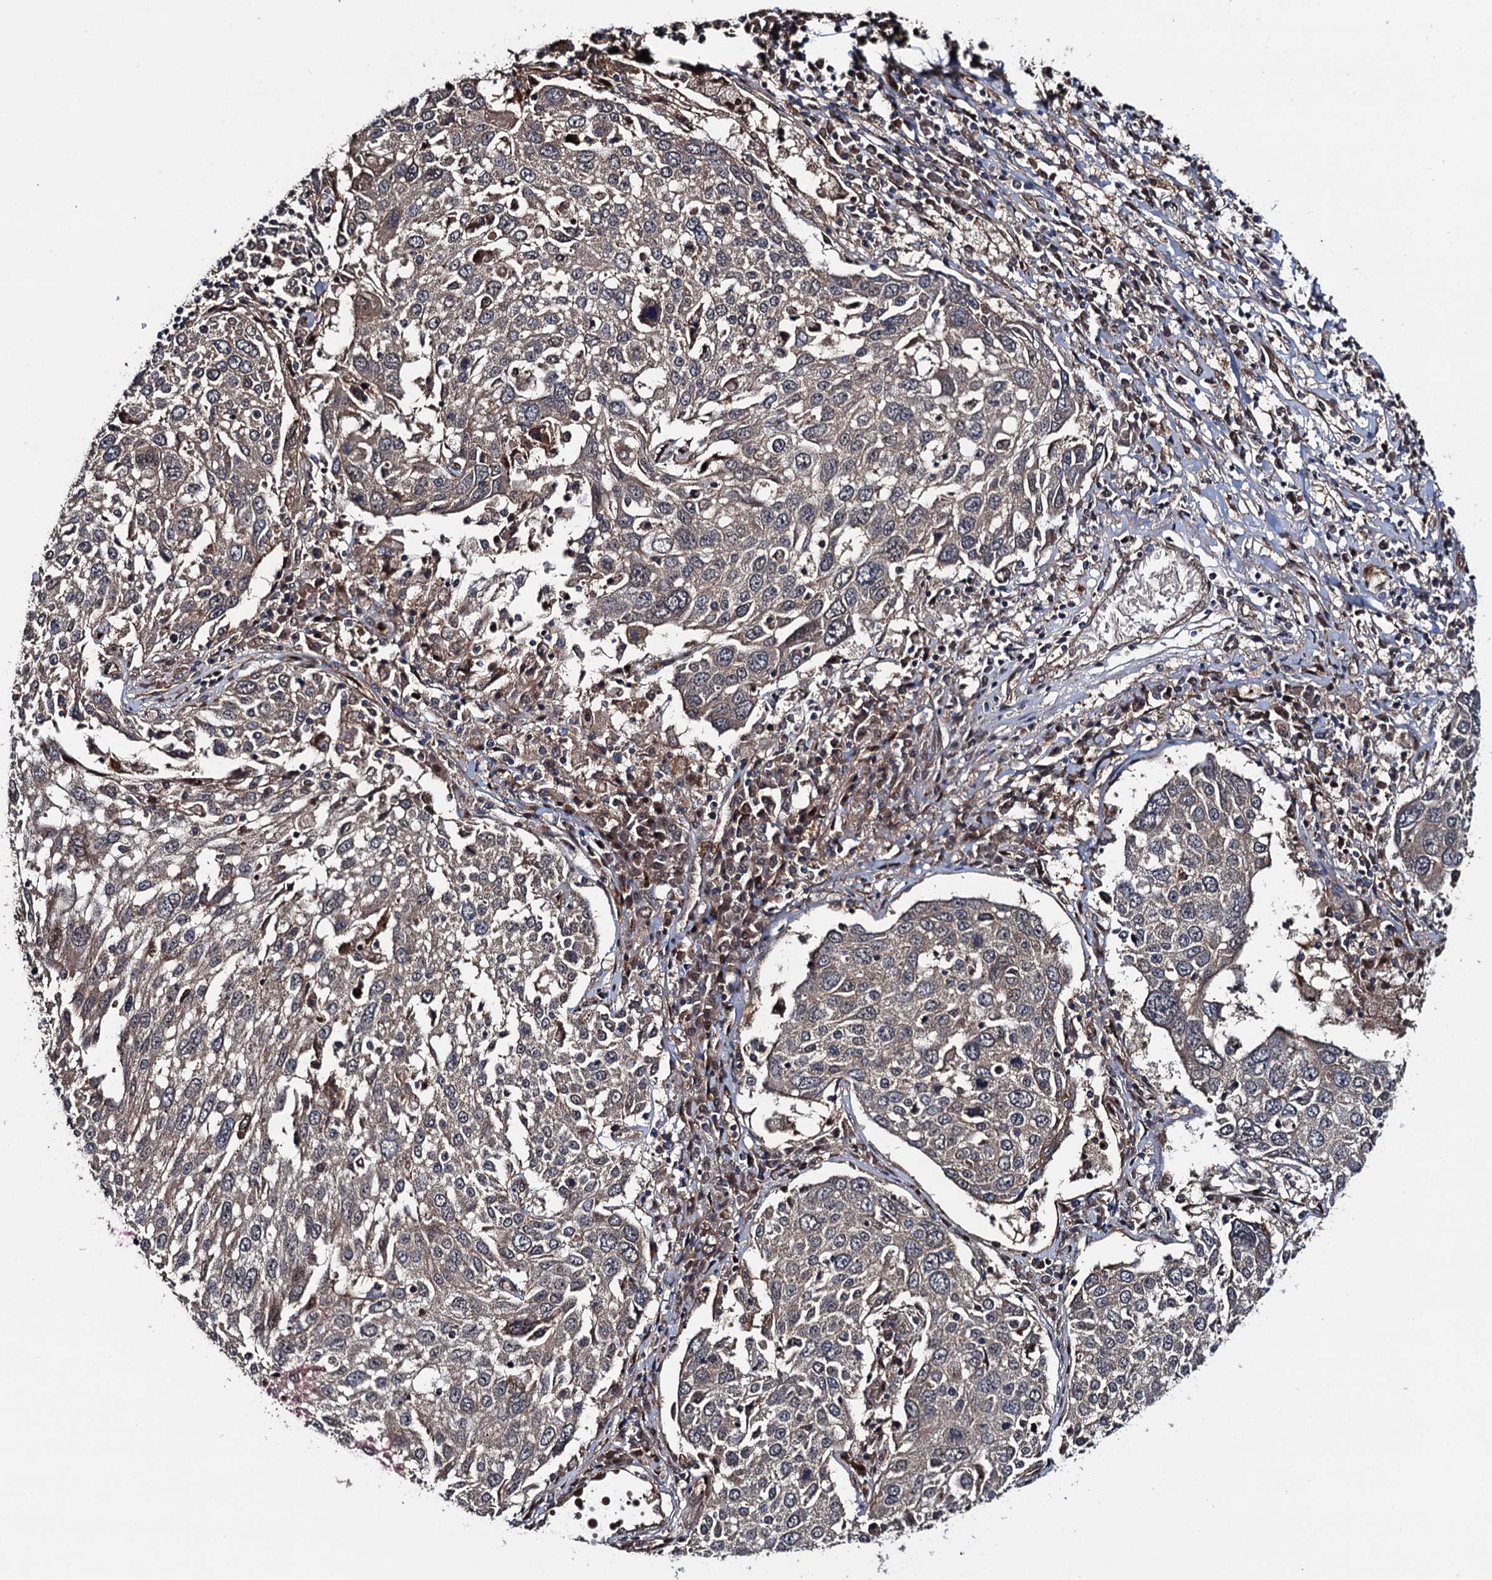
{"staining": {"intensity": "weak", "quantity": ">75%", "location": "cytoplasmic/membranous"}, "tissue": "lung cancer", "cell_type": "Tumor cells", "image_type": "cancer", "snomed": [{"axis": "morphology", "description": "Squamous cell carcinoma, NOS"}, {"axis": "topography", "description": "Lung"}], "caption": "A low amount of weak cytoplasmic/membranous expression is present in about >75% of tumor cells in squamous cell carcinoma (lung) tissue. (IHC, brightfield microscopy, high magnification).", "gene": "RHOBTB1", "patient": {"sex": "male", "age": 65}}